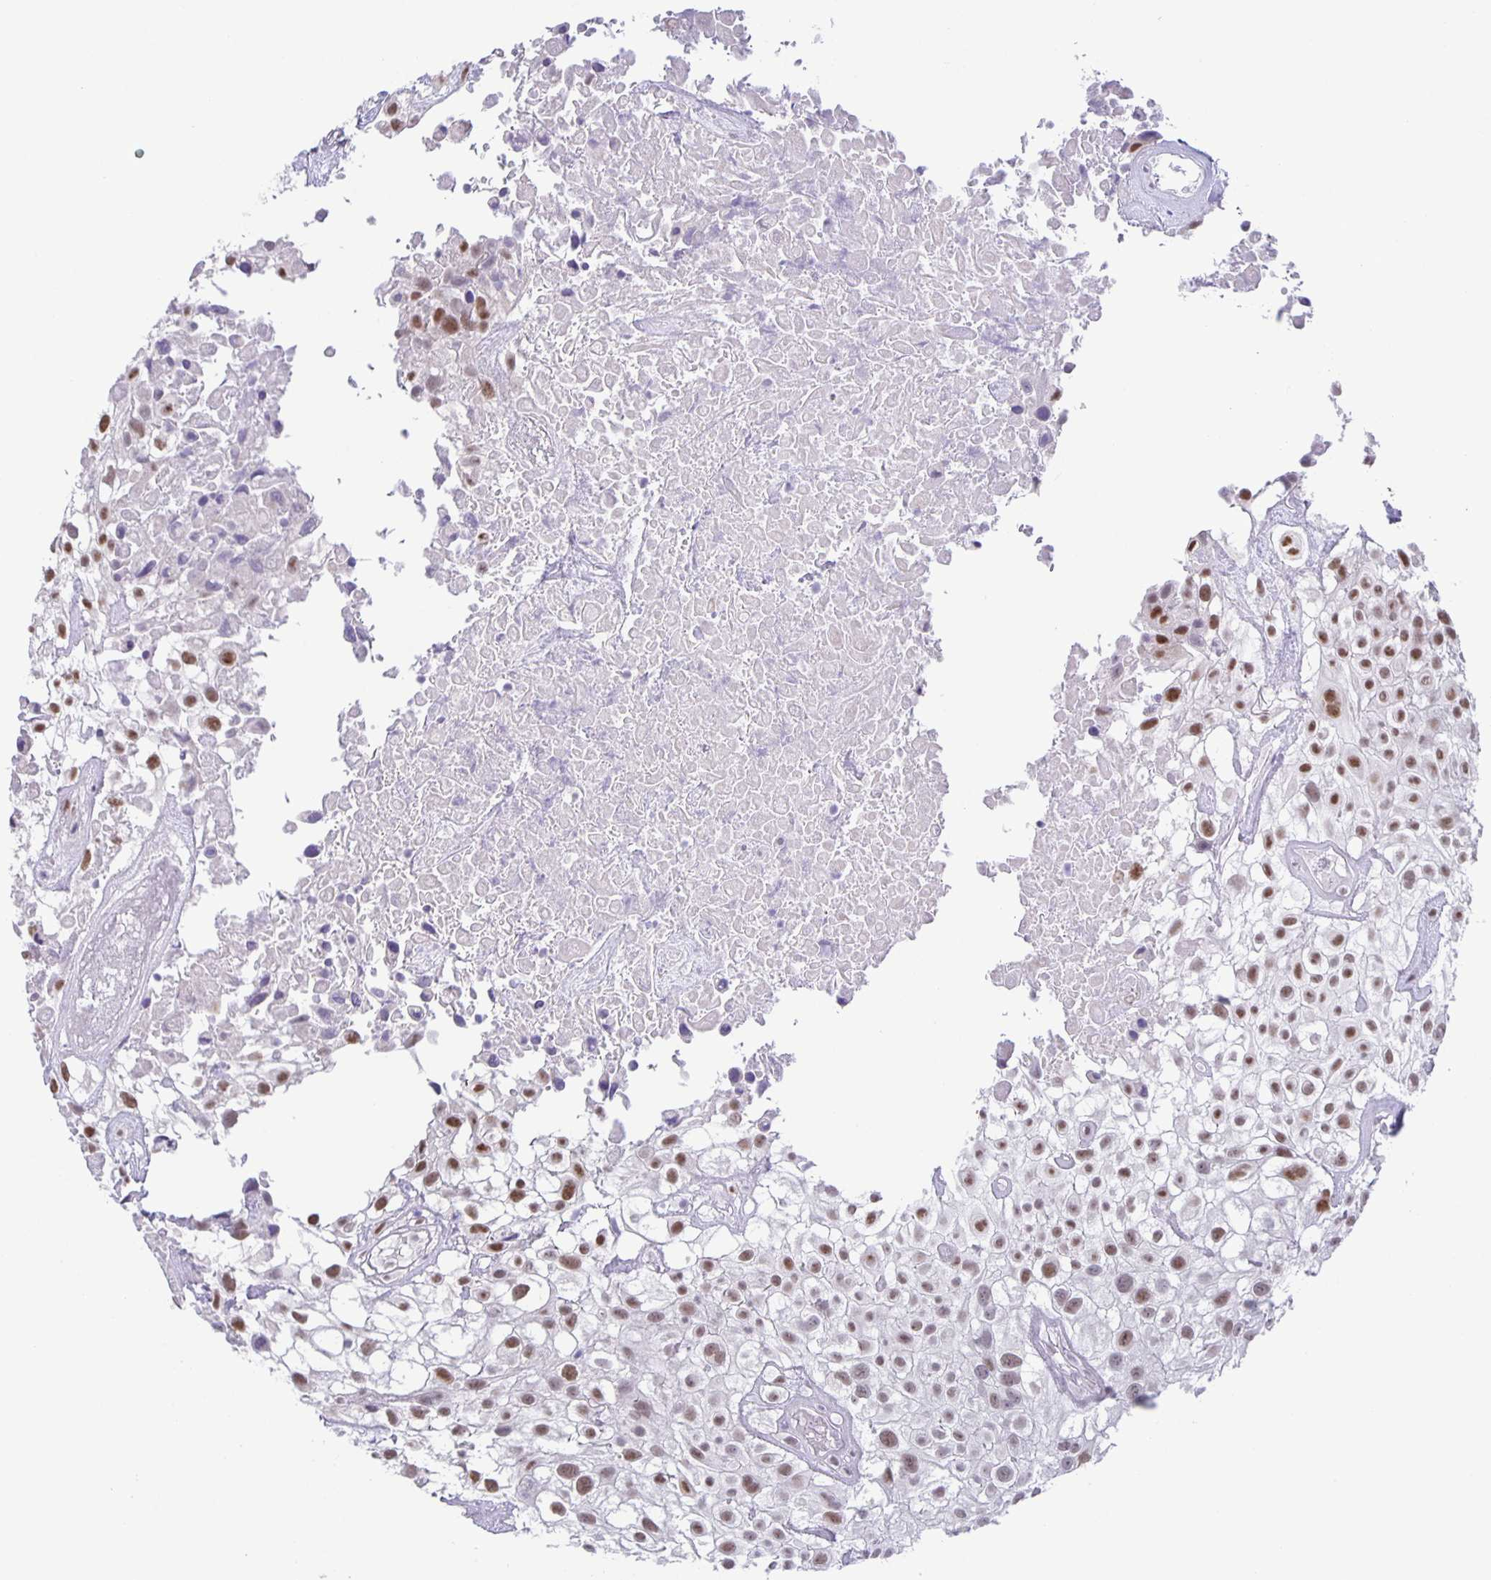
{"staining": {"intensity": "moderate", "quantity": "25%-75%", "location": "nuclear"}, "tissue": "urothelial cancer", "cell_type": "Tumor cells", "image_type": "cancer", "snomed": [{"axis": "morphology", "description": "Urothelial carcinoma, High grade"}, {"axis": "topography", "description": "Urinary bladder"}], "caption": "Urothelial carcinoma (high-grade) stained with DAB immunohistochemistry (IHC) displays medium levels of moderate nuclear staining in about 25%-75% of tumor cells. The protein is stained brown, and the nuclei are stained in blue (DAB (3,3'-diaminobenzidine) IHC with brightfield microscopy, high magnification).", "gene": "PHRF1", "patient": {"sex": "male", "age": 56}}